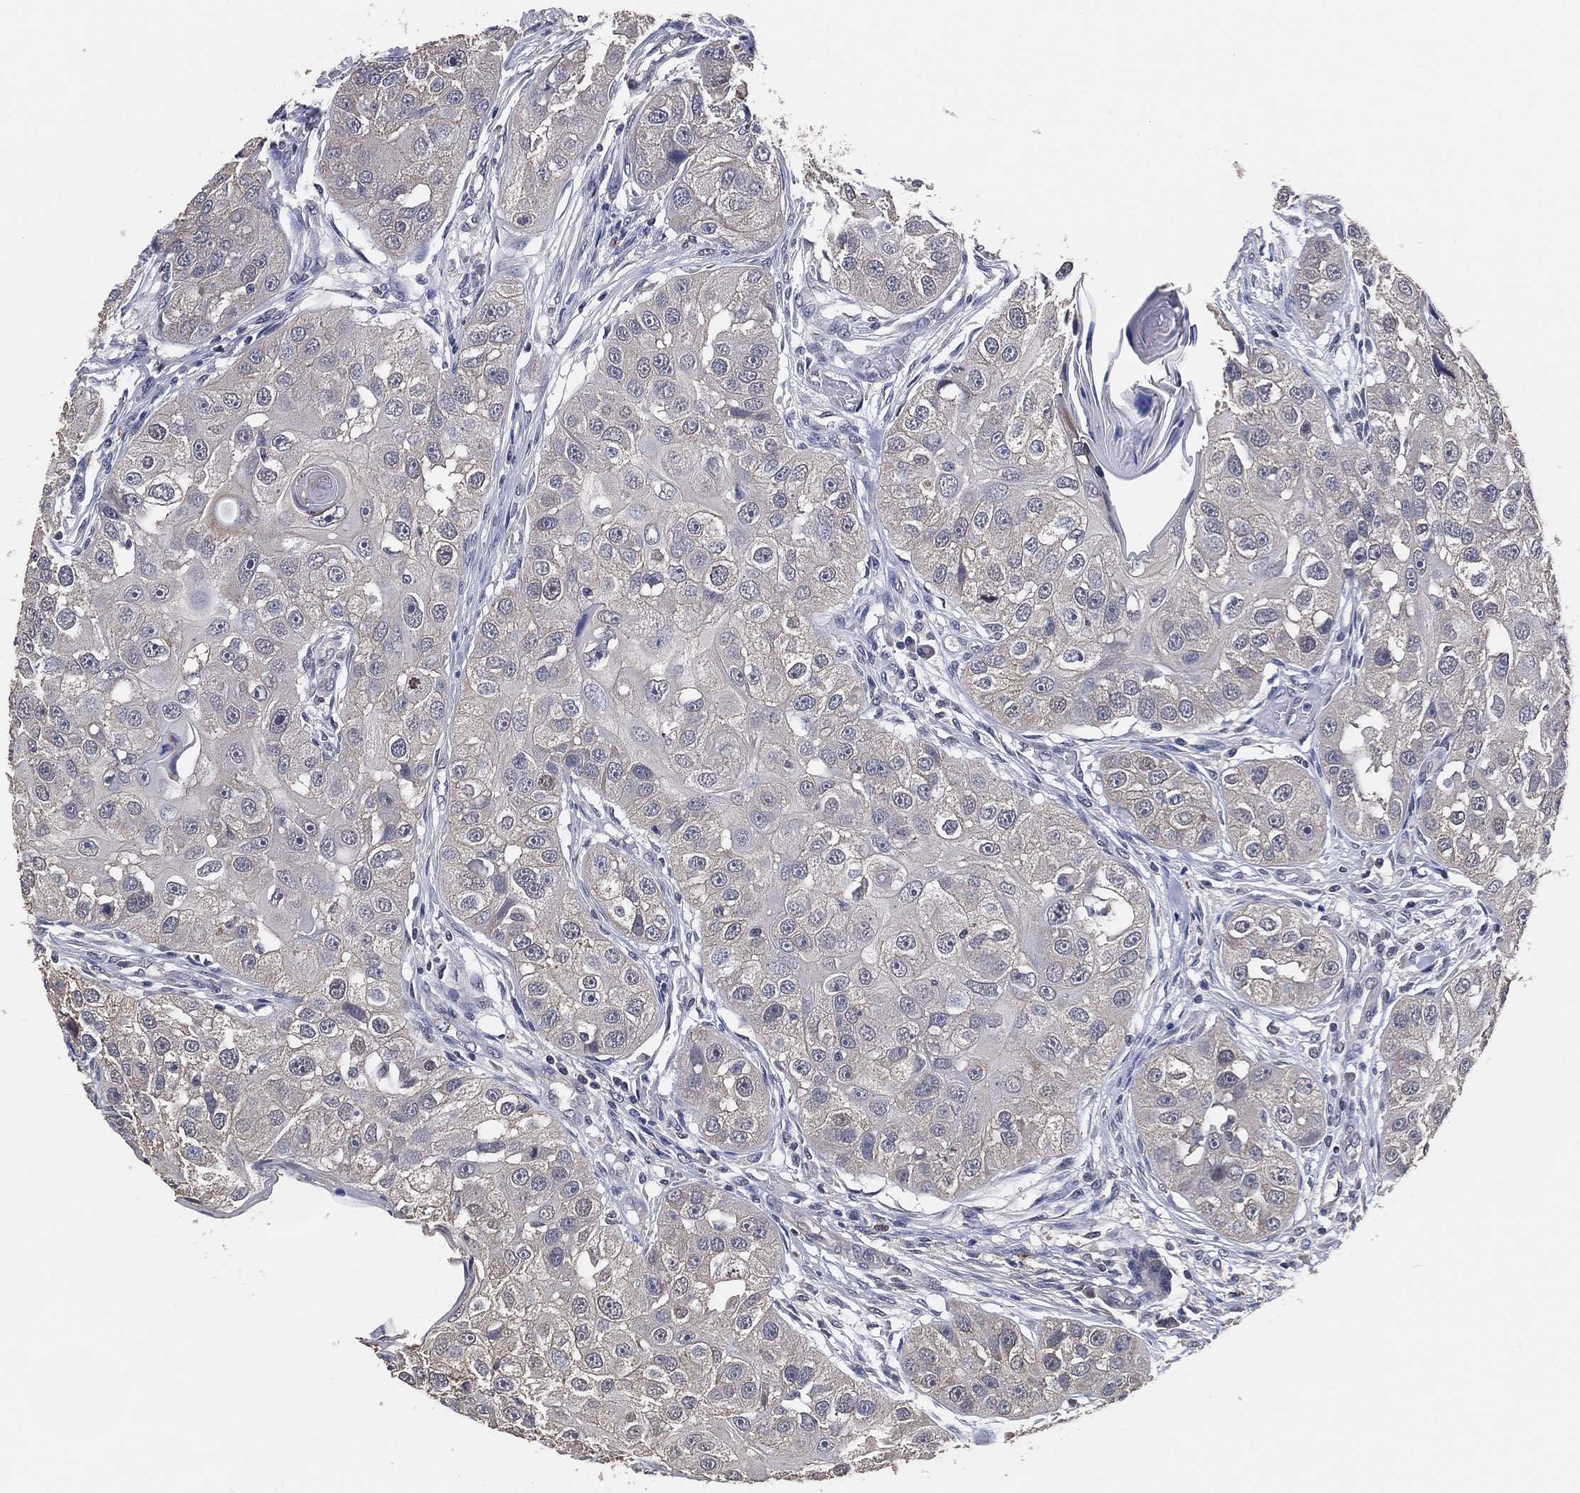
{"staining": {"intensity": "negative", "quantity": "none", "location": "none"}, "tissue": "head and neck cancer", "cell_type": "Tumor cells", "image_type": "cancer", "snomed": [{"axis": "morphology", "description": "Normal tissue, NOS"}, {"axis": "morphology", "description": "Squamous cell carcinoma, NOS"}, {"axis": "topography", "description": "Skeletal muscle"}, {"axis": "topography", "description": "Head-Neck"}], "caption": "Immunohistochemical staining of head and neck squamous cell carcinoma reveals no significant staining in tumor cells.", "gene": "KLK5", "patient": {"sex": "male", "age": 51}}